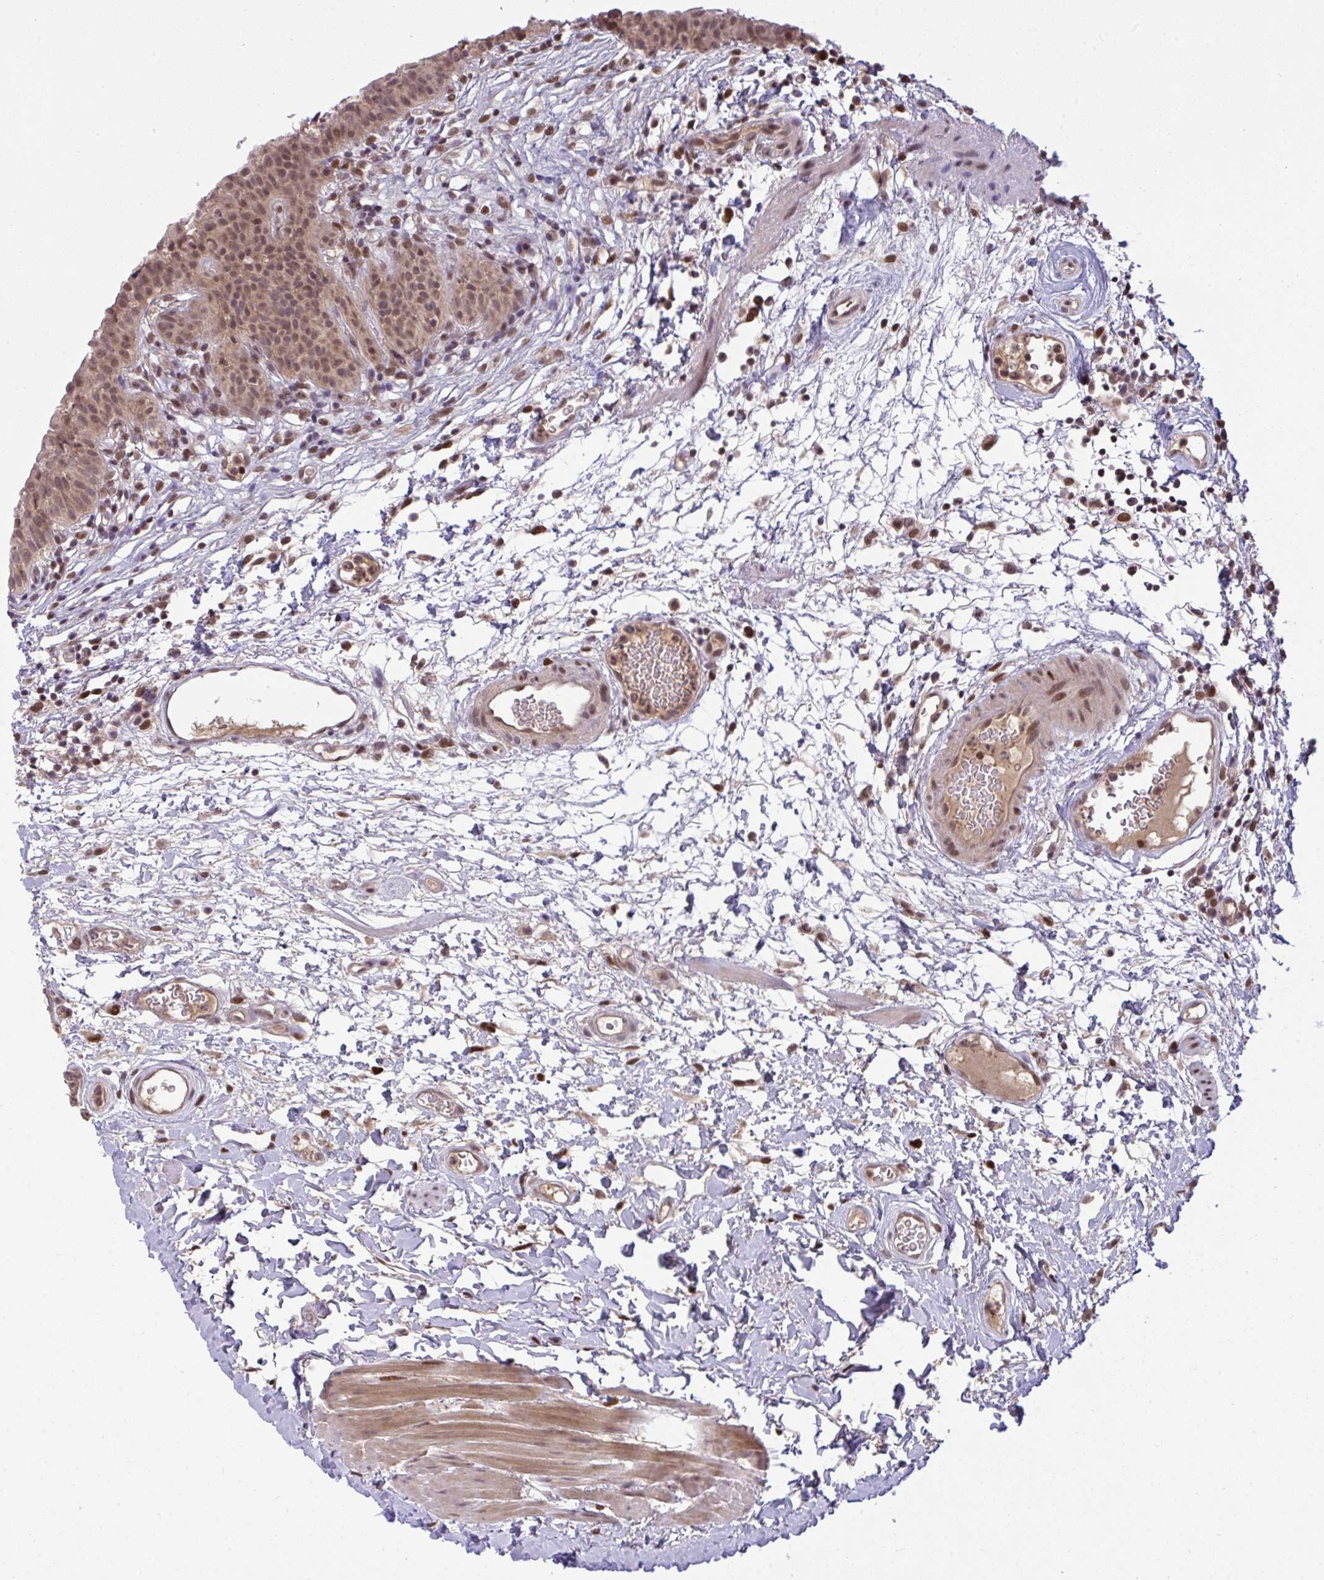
{"staining": {"intensity": "moderate", "quantity": ">75%", "location": "cytoplasmic/membranous,nuclear"}, "tissue": "urinary bladder", "cell_type": "Urothelial cells", "image_type": "normal", "snomed": [{"axis": "morphology", "description": "Normal tissue, NOS"}, {"axis": "morphology", "description": "Inflammation, NOS"}, {"axis": "topography", "description": "Urinary bladder"}], "caption": "Unremarkable urinary bladder reveals moderate cytoplasmic/membranous,nuclear positivity in about >75% of urothelial cells, visualized by immunohistochemistry. Using DAB (brown) and hematoxylin (blue) stains, captured at high magnification using brightfield microscopy.", "gene": "KLF2", "patient": {"sex": "male", "age": 57}}